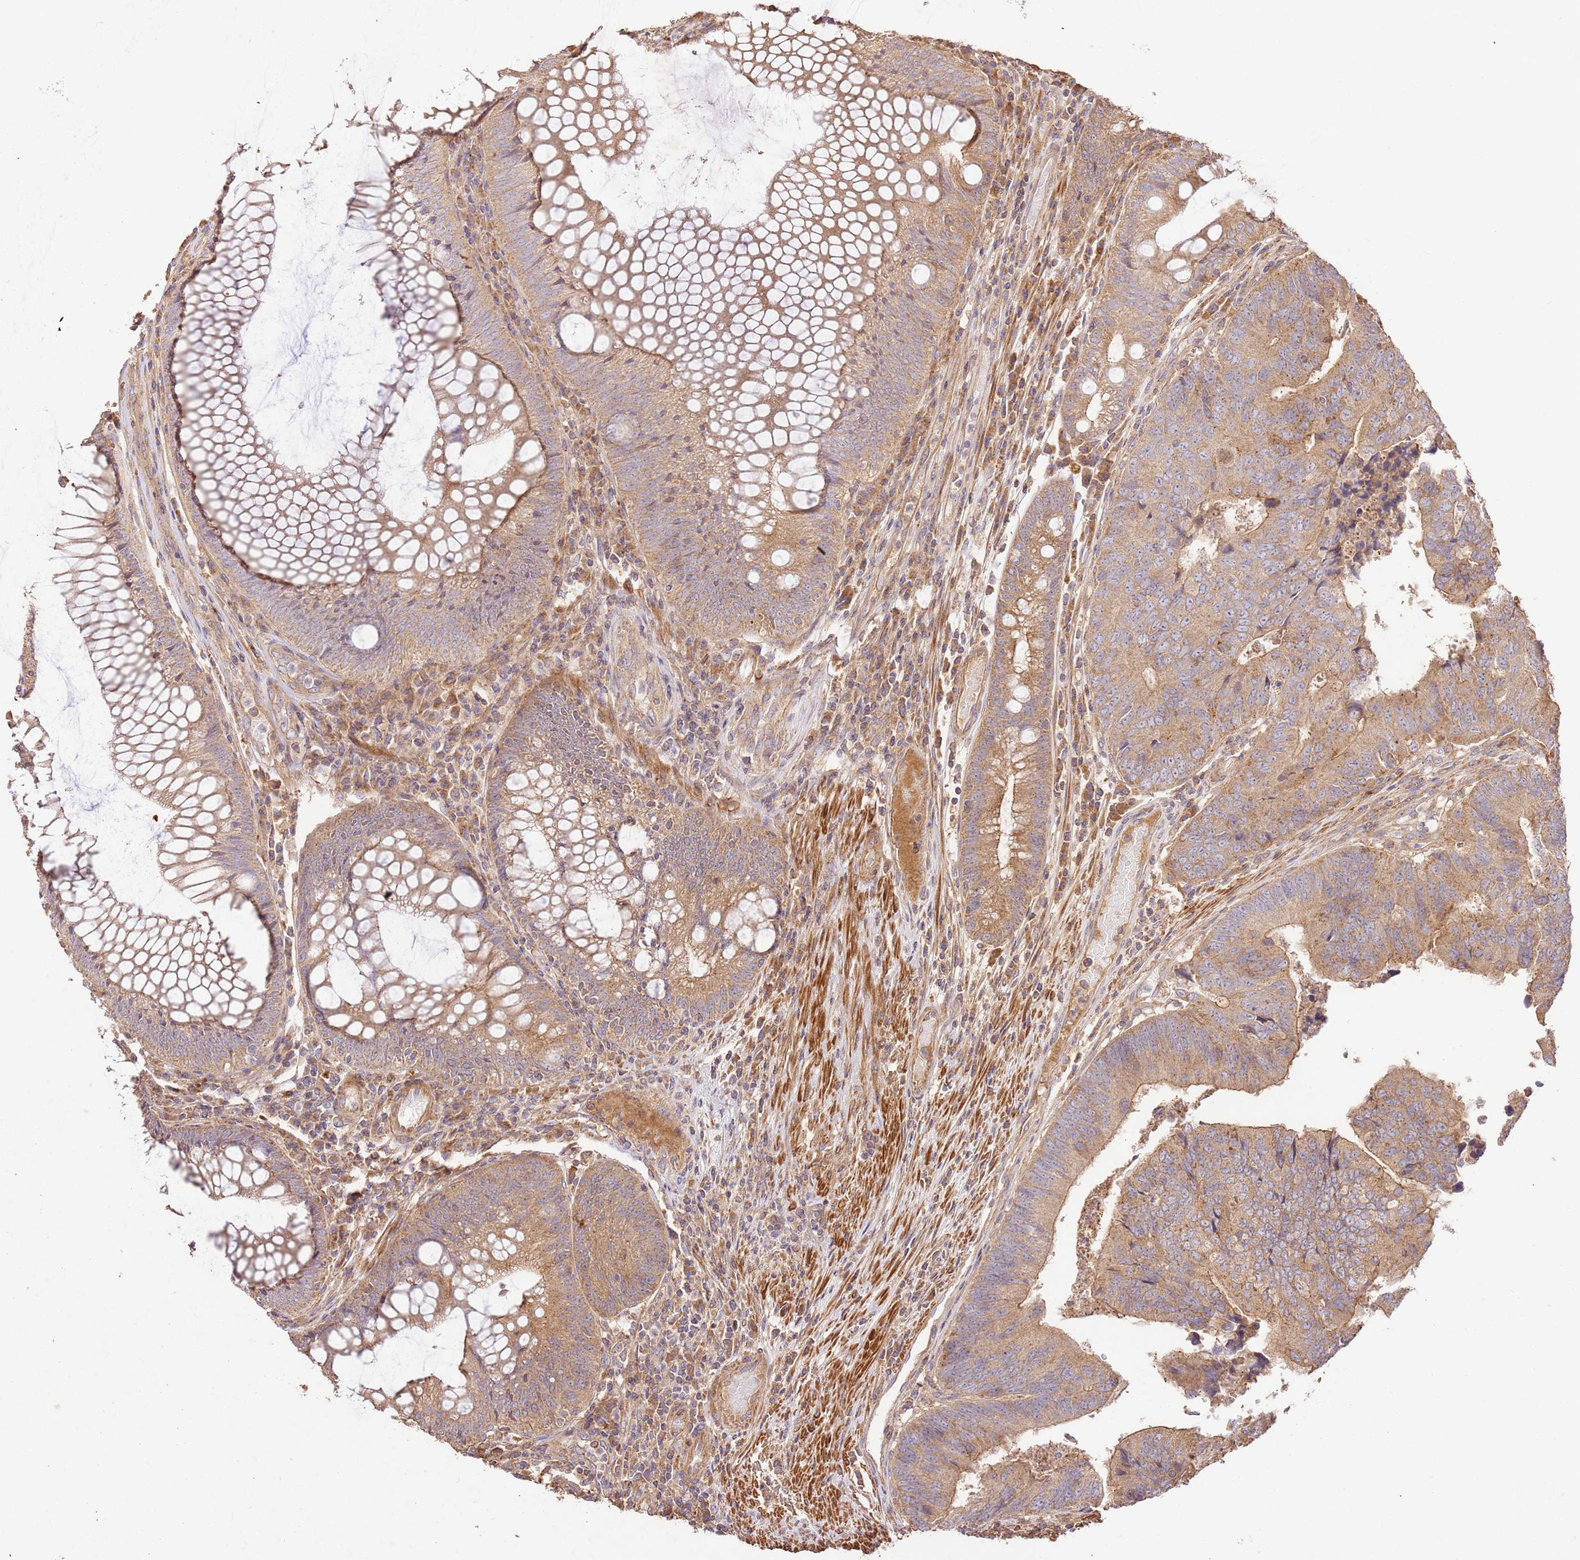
{"staining": {"intensity": "moderate", "quantity": "25%-75%", "location": "cytoplasmic/membranous"}, "tissue": "colorectal cancer", "cell_type": "Tumor cells", "image_type": "cancer", "snomed": [{"axis": "morphology", "description": "Adenocarcinoma, NOS"}, {"axis": "topography", "description": "Colon"}], "caption": "IHC histopathology image of human colorectal cancer (adenocarcinoma) stained for a protein (brown), which reveals medium levels of moderate cytoplasmic/membranous positivity in about 25%-75% of tumor cells.", "gene": "CEP55", "patient": {"sex": "female", "age": 67}}